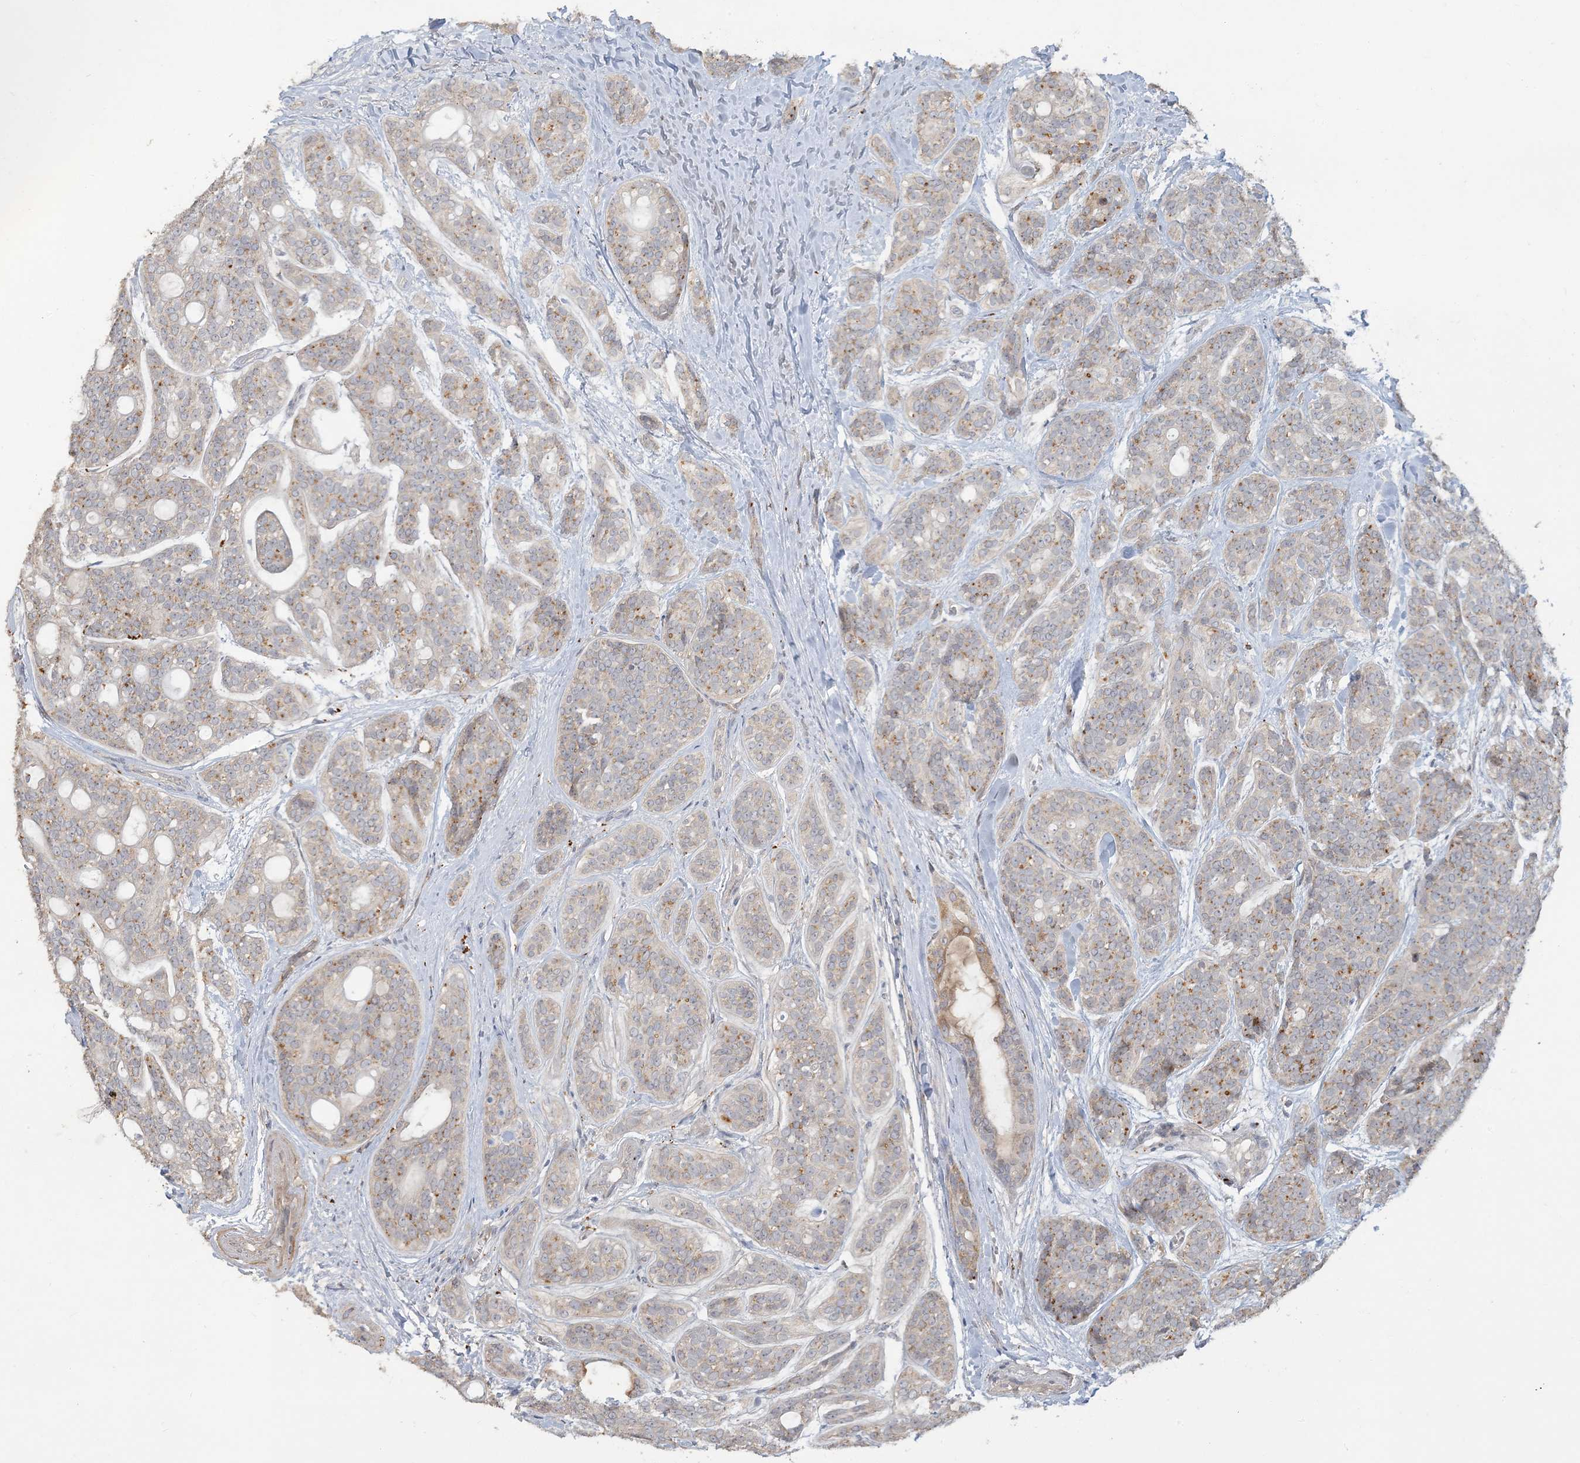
{"staining": {"intensity": "moderate", "quantity": "25%-75%", "location": "cytoplasmic/membranous"}, "tissue": "head and neck cancer", "cell_type": "Tumor cells", "image_type": "cancer", "snomed": [{"axis": "morphology", "description": "Adenocarcinoma, NOS"}, {"axis": "topography", "description": "Head-Neck"}], "caption": "Immunohistochemical staining of human adenocarcinoma (head and neck) exhibits medium levels of moderate cytoplasmic/membranous expression in approximately 25%-75% of tumor cells. (IHC, brightfield microscopy, high magnification).", "gene": "LTN1", "patient": {"sex": "male", "age": 66}}